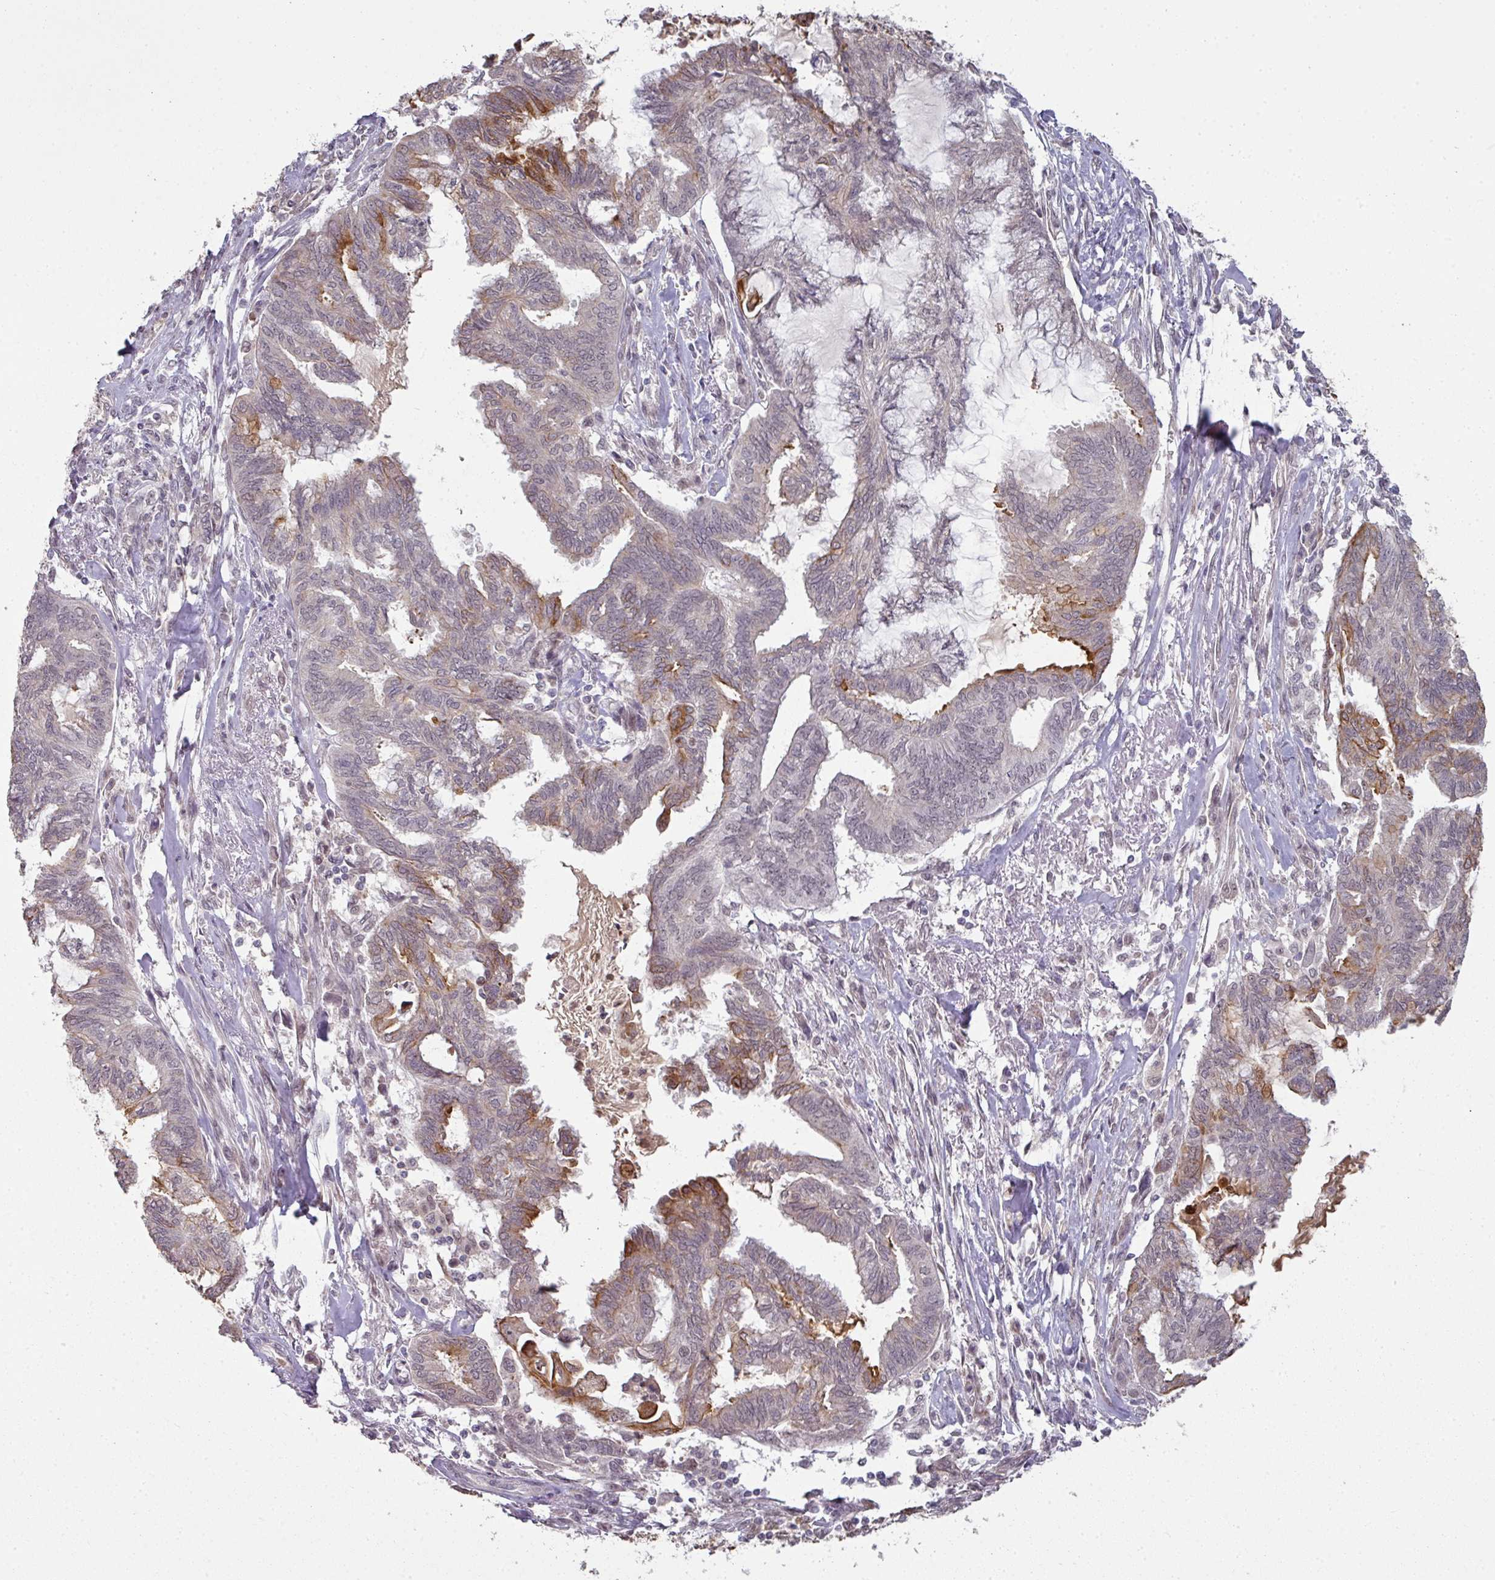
{"staining": {"intensity": "strong", "quantity": "<25%", "location": "cytoplasmic/membranous"}, "tissue": "endometrial cancer", "cell_type": "Tumor cells", "image_type": "cancer", "snomed": [{"axis": "morphology", "description": "Adenocarcinoma, NOS"}, {"axis": "topography", "description": "Endometrium"}], "caption": "High-magnification brightfield microscopy of endometrial cancer stained with DAB (3,3'-diaminobenzidine) (brown) and counterstained with hematoxylin (blue). tumor cells exhibit strong cytoplasmic/membranous positivity is appreciated in approximately<25% of cells. Nuclei are stained in blue.", "gene": "GTF2H3", "patient": {"sex": "female", "age": 86}}